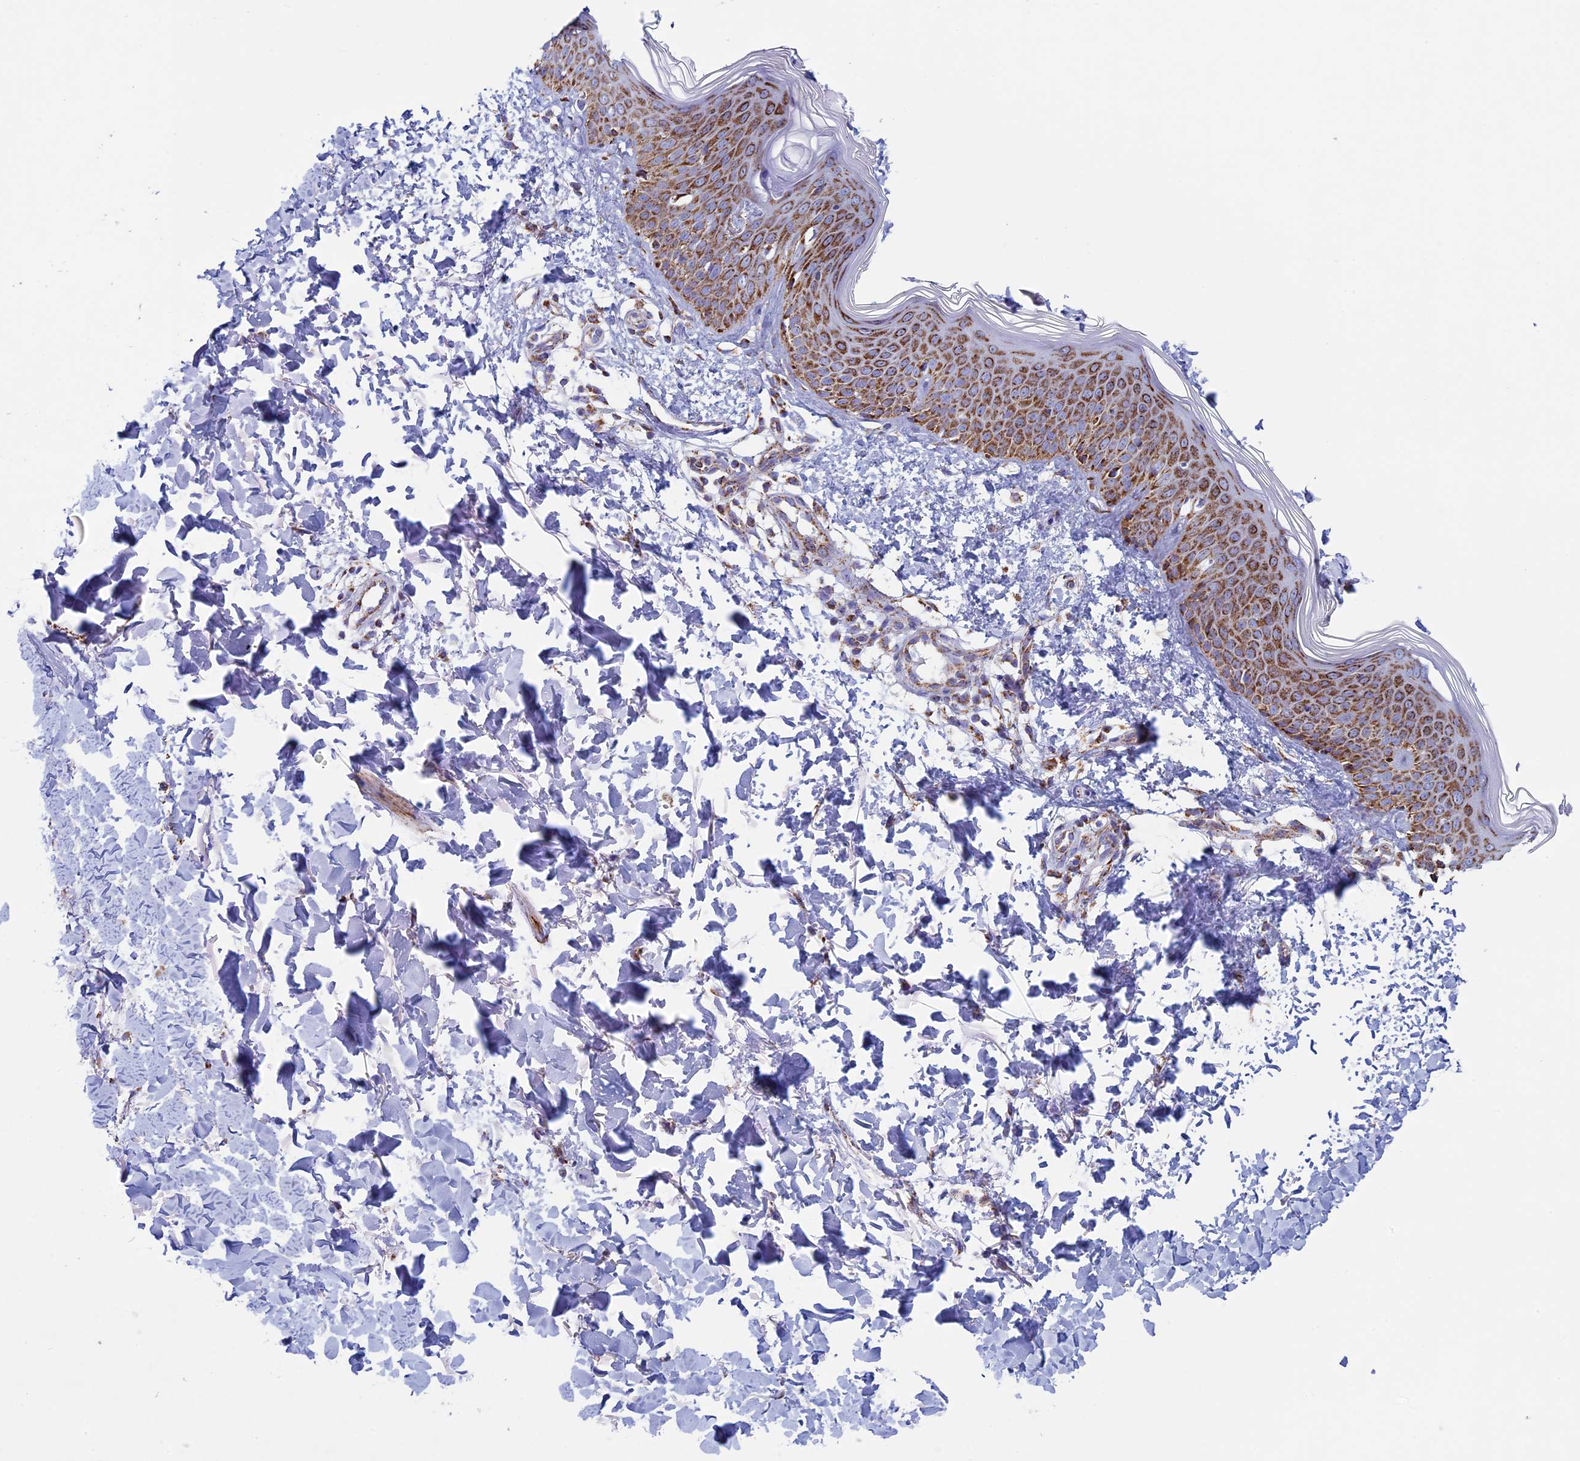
{"staining": {"intensity": "moderate", "quantity": ">75%", "location": "cytoplasmic/membranous"}, "tissue": "skin", "cell_type": "Fibroblasts", "image_type": "normal", "snomed": [{"axis": "morphology", "description": "Normal tissue, NOS"}, {"axis": "topography", "description": "Skin"}], "caption": "High-magnification brightfield microscopy of benign skin stained with DAB (brown) and counterstained with hematoxylin (blue). fibroblasts exhibit moderate cytoplasmic/membranous expression is identified in approximately>75% of cells. (DAB (3,3'-diaminobenzidine) IHC, brown staining for protein, blue staining for nuclei).", "gene": "UQCRFS1", "patient": {"sex": "male", "age": 37}}